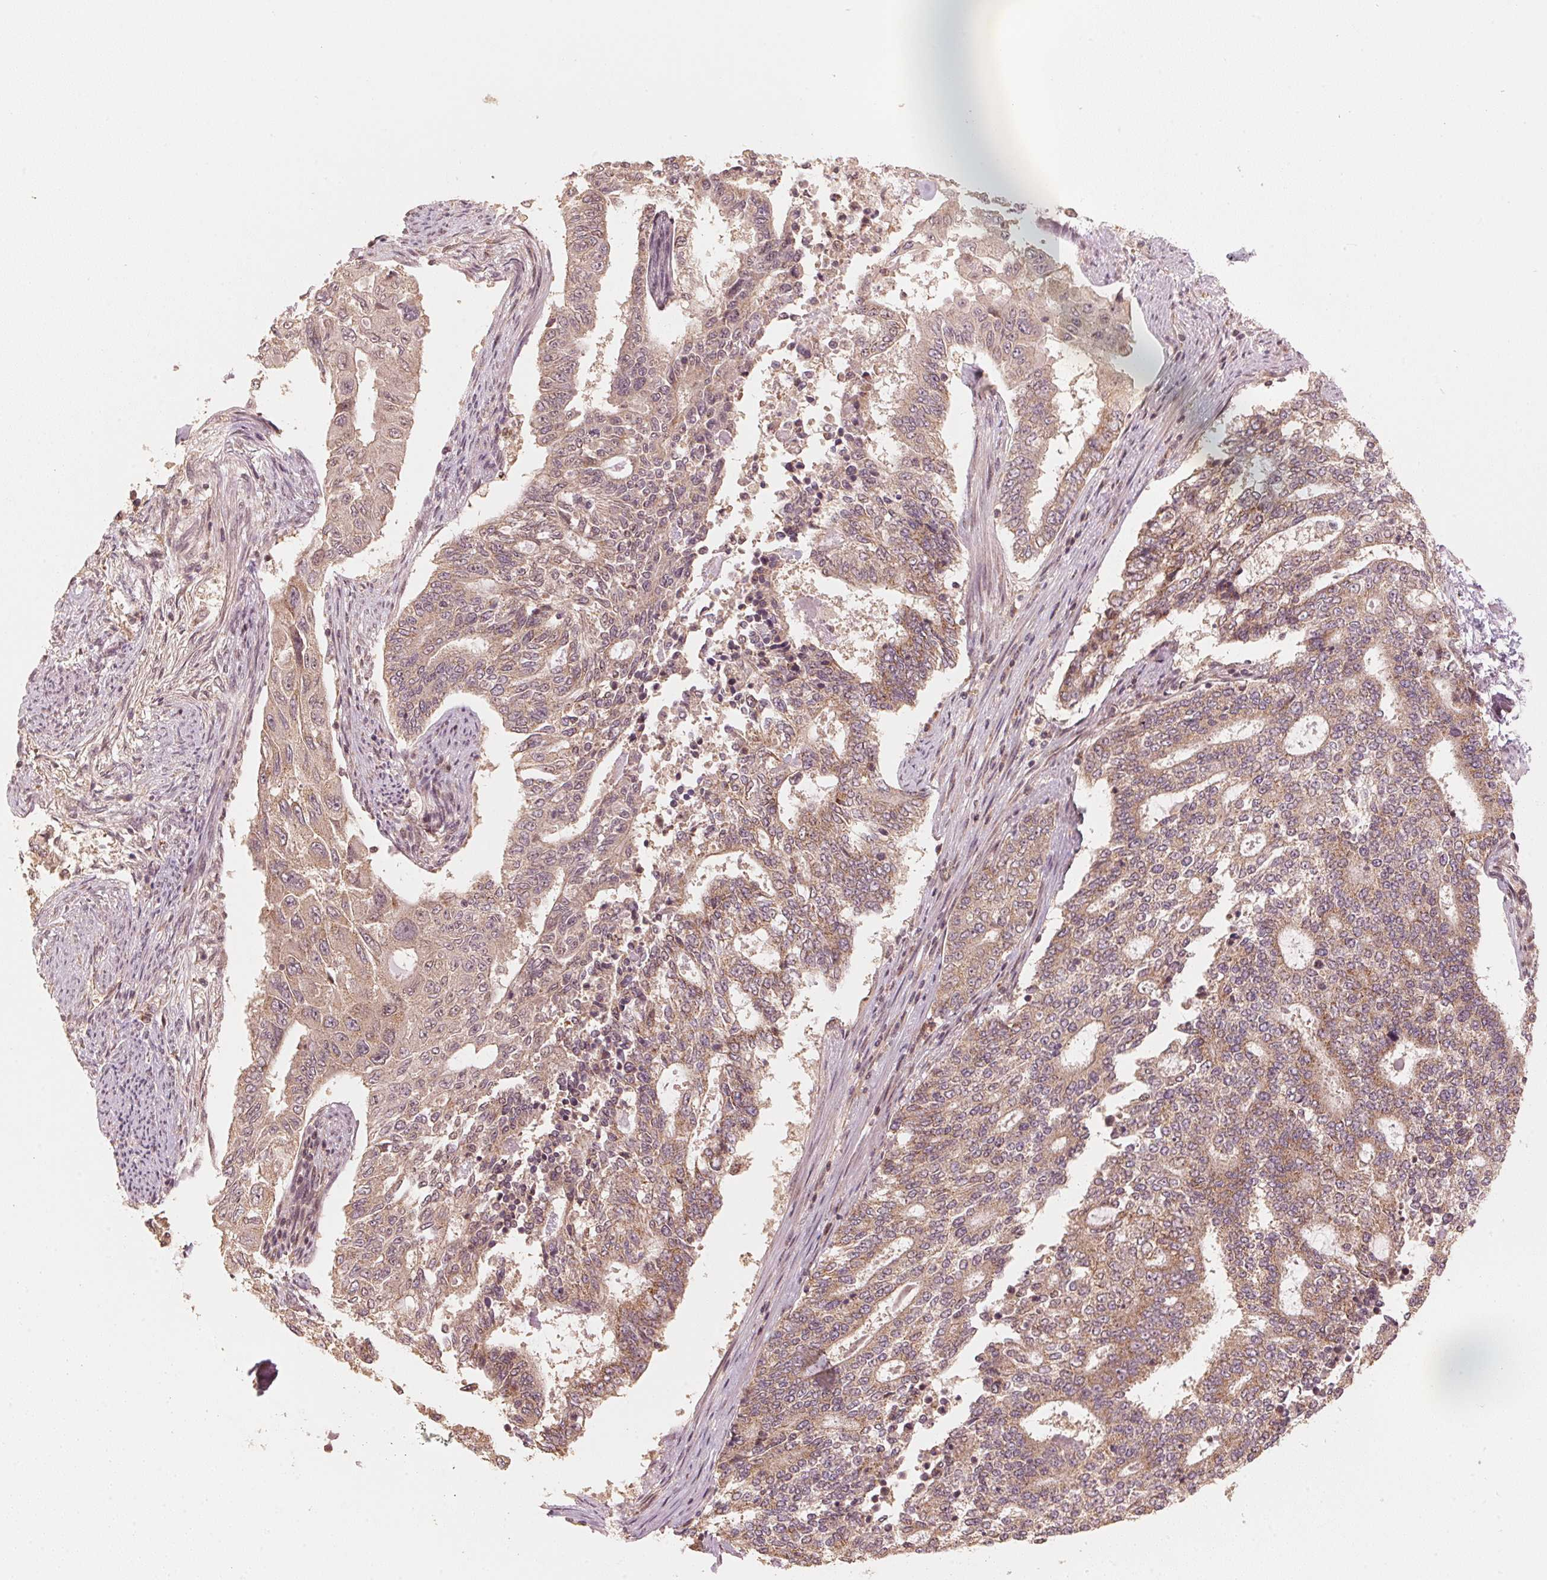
{"staining": {"intensity": "moderate", "quantity": ">75%", "location": "cytoplasmic/membranous"}, "tissue": "endometrial cancer", "cell_type": "Tumor cells", "image_type": "cancer", "snomed": [{"axis": "morphology", "description": "Adenocarcinoma, NOS"}, {"axis": "topography", "description": "Uterus"}], "caption": "Human endometrial cancer stained for a protein (brown) shows moderate cytoplasmic/membranous positive positivity in about >75% of tumor cells.", "gene": "C2orf73", "patient": {"sex": "female", "age": 59}}